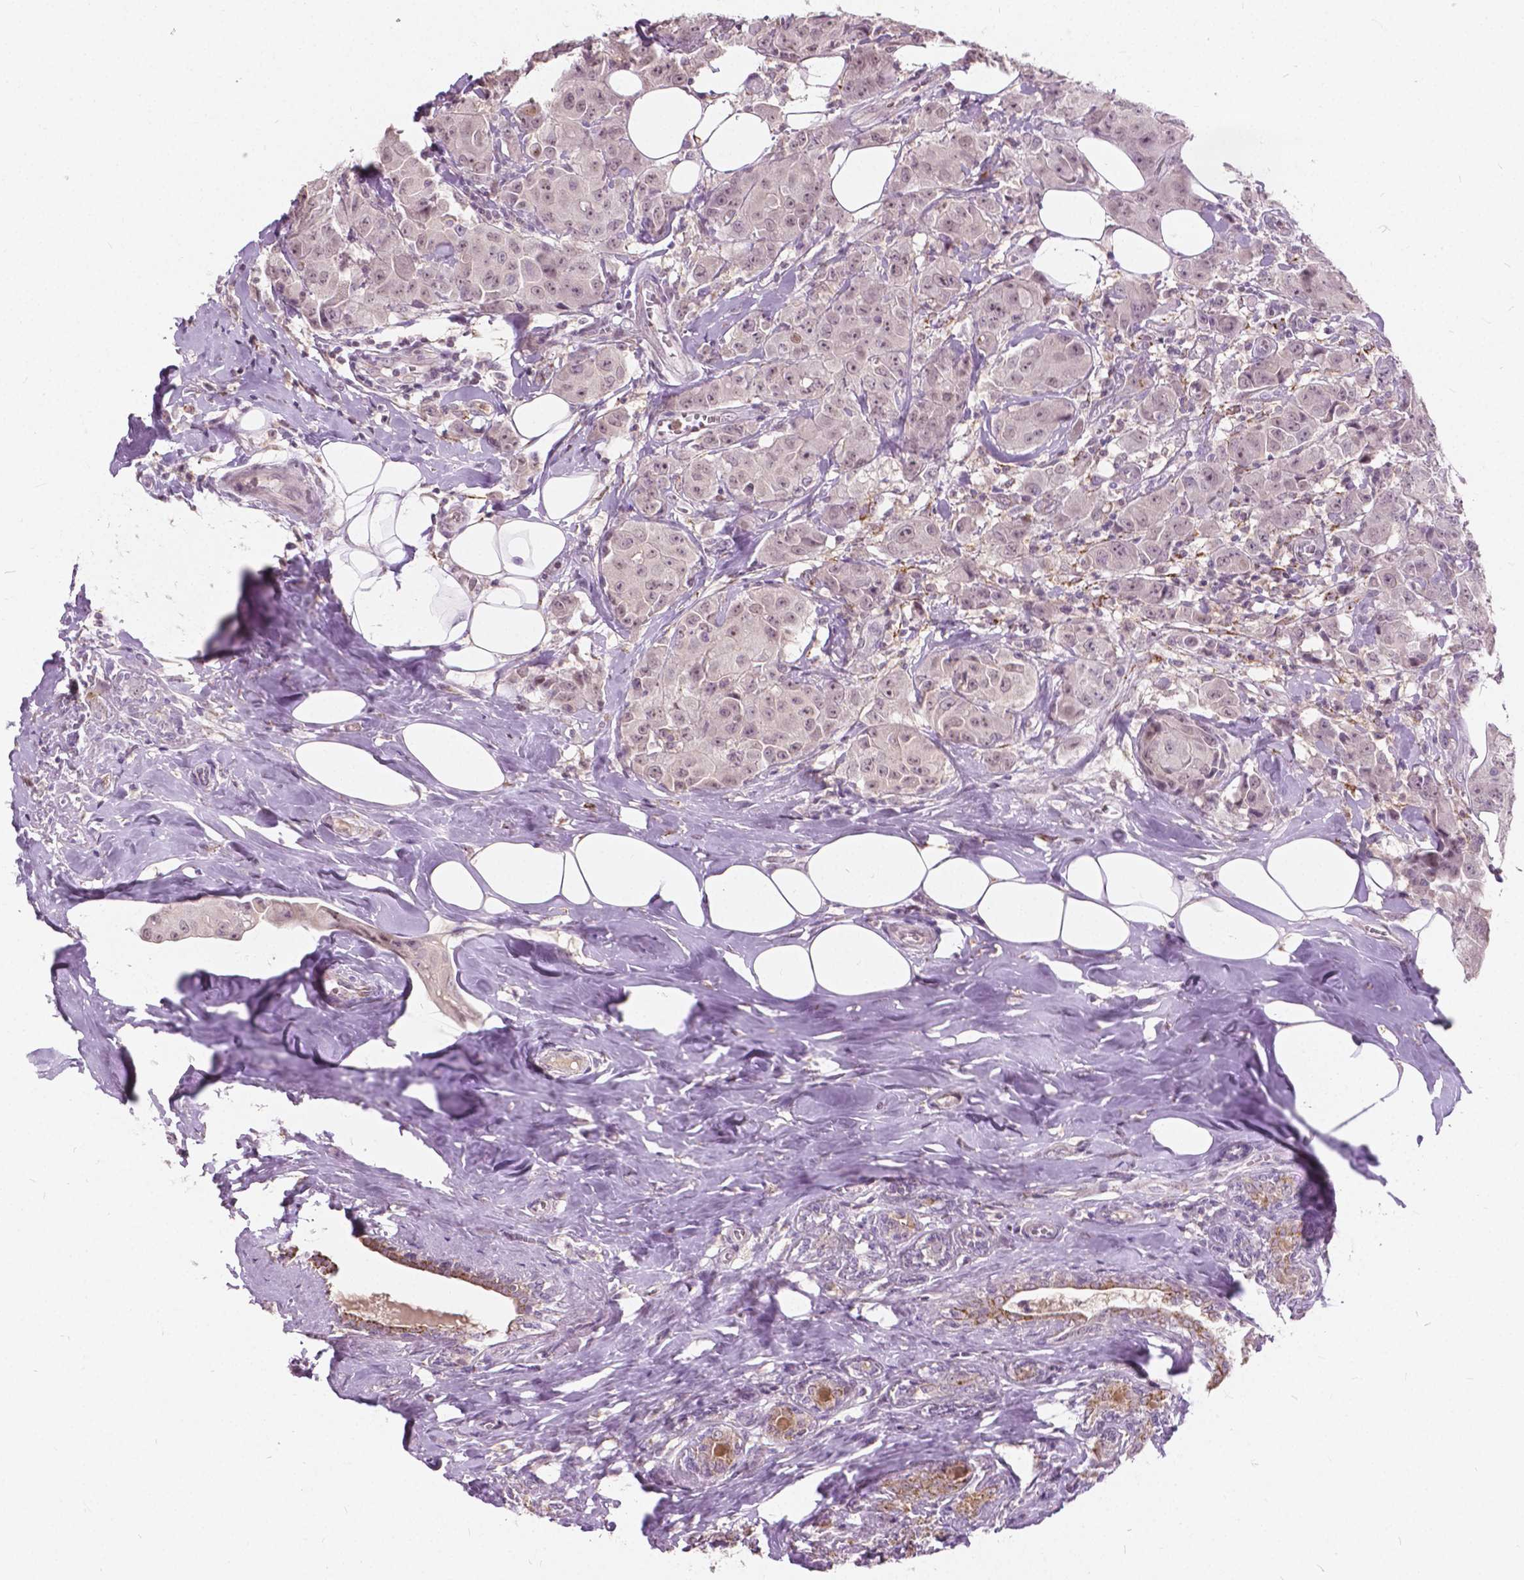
{"staining": {"intensity": "weak", "quantity": ">75%", "location": "nuclear"}, "tissue": "breast cancer", "cell_type": "Tumor cells", "image_type": "cancer", "snomed": [{"axis": "morphology", "description": "Normal tissue, NOS"}, {"axis": "morphology", "description": "Duct carcinoma"}, {"axis": "topography", "description": "Breast"}], "caption": "Immunohistochemical staining of breast cancer (invasive ductal carcinoma) exhibits low levels of weak nuclear protein expression in about >75% of tumor cells. Immunohistochemistry (ihc) stains the protein in brown and the nuclei are stained blue.", "gene": "DLX6", "patient": {"sex": "female", "age": 43}}